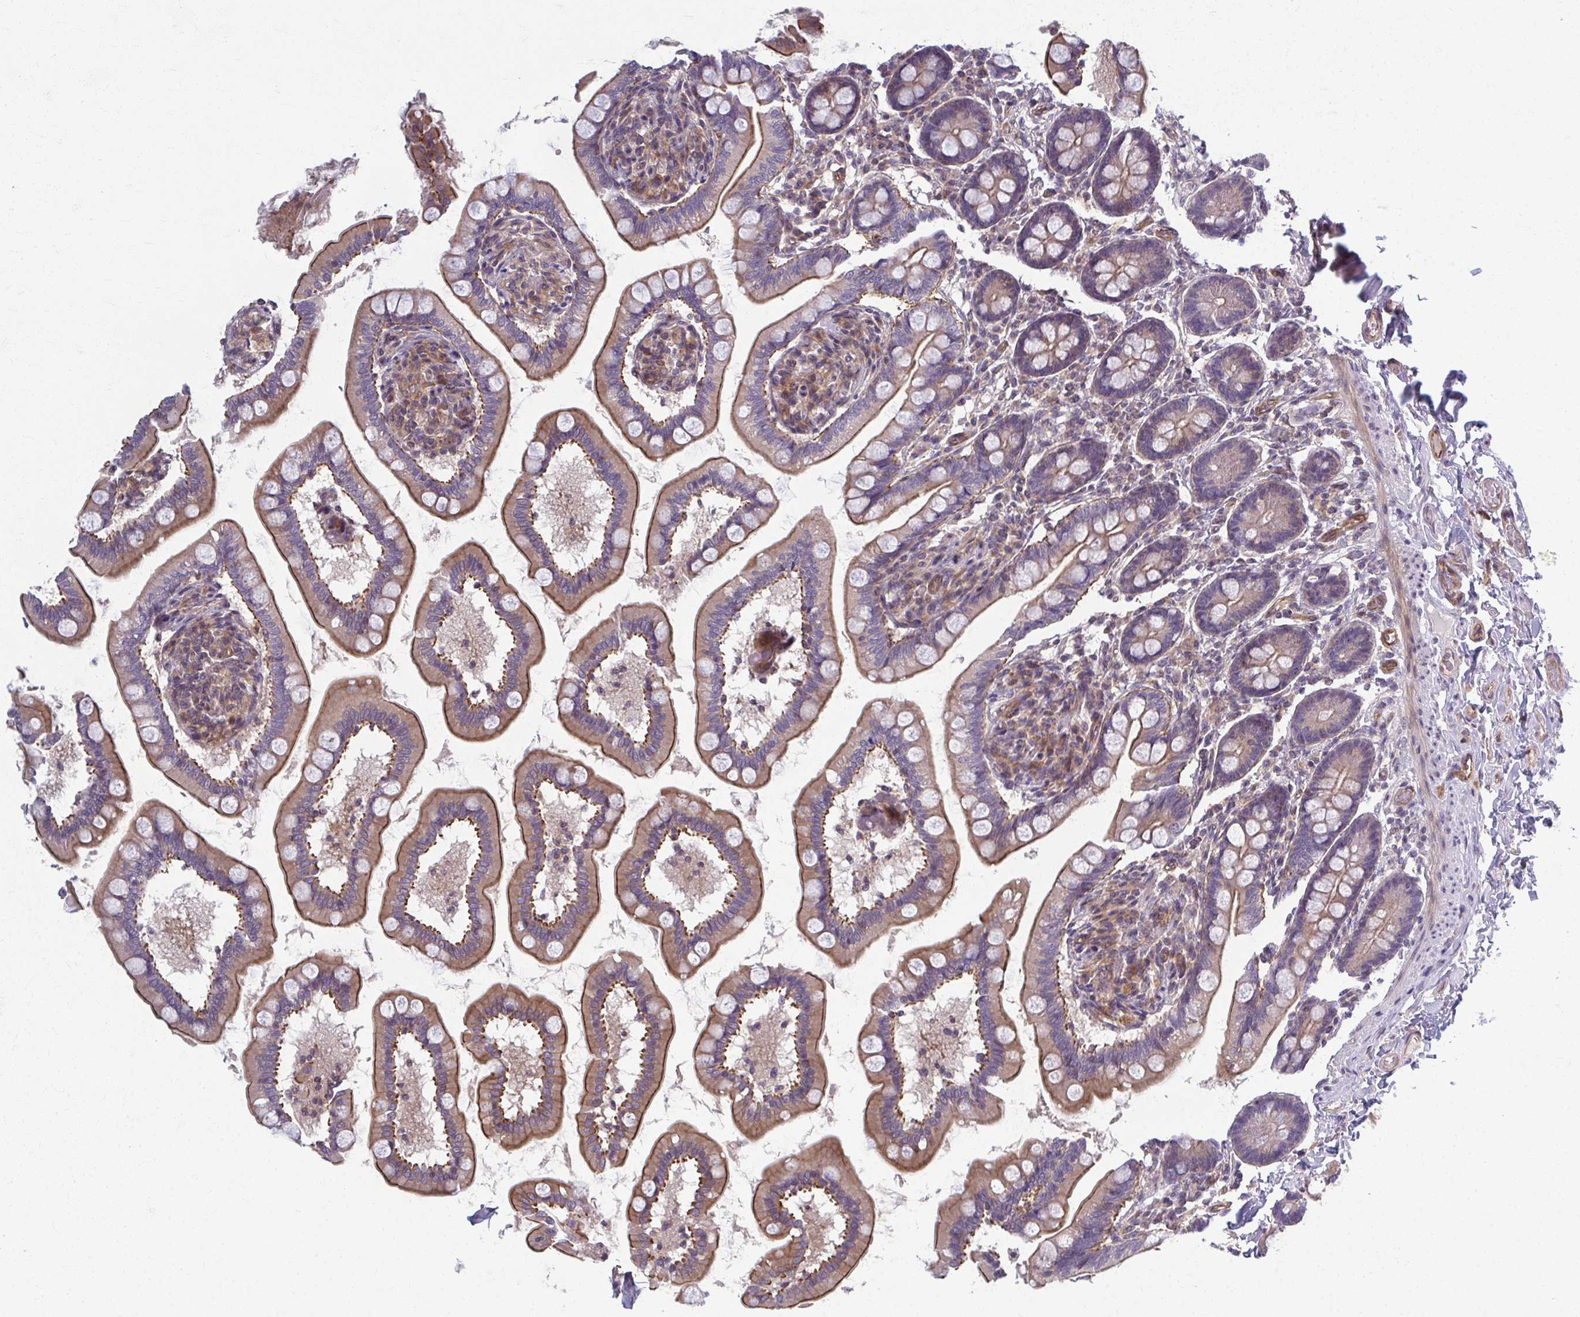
{"staining": {"intensity": "moderate", "quantity": "25%-75%", "location": "cytoplasmic/membranous"}, "tissue": "small intestine", "cell_type": "Glandular cells", "image_type": "normal", "snomed": [{"axis": "morphology", "description": "Normal tissue, NOS"}, {"axis": "topography", "description": "Small intestine"}], "caption": "Protein staining reveals moderate cytoplasmic/membranous expression in approximately 25%-75% of glandular cells in benign small intestine.", "gene": "EID2B", "patient": {"sex": "female", "age": 64}}